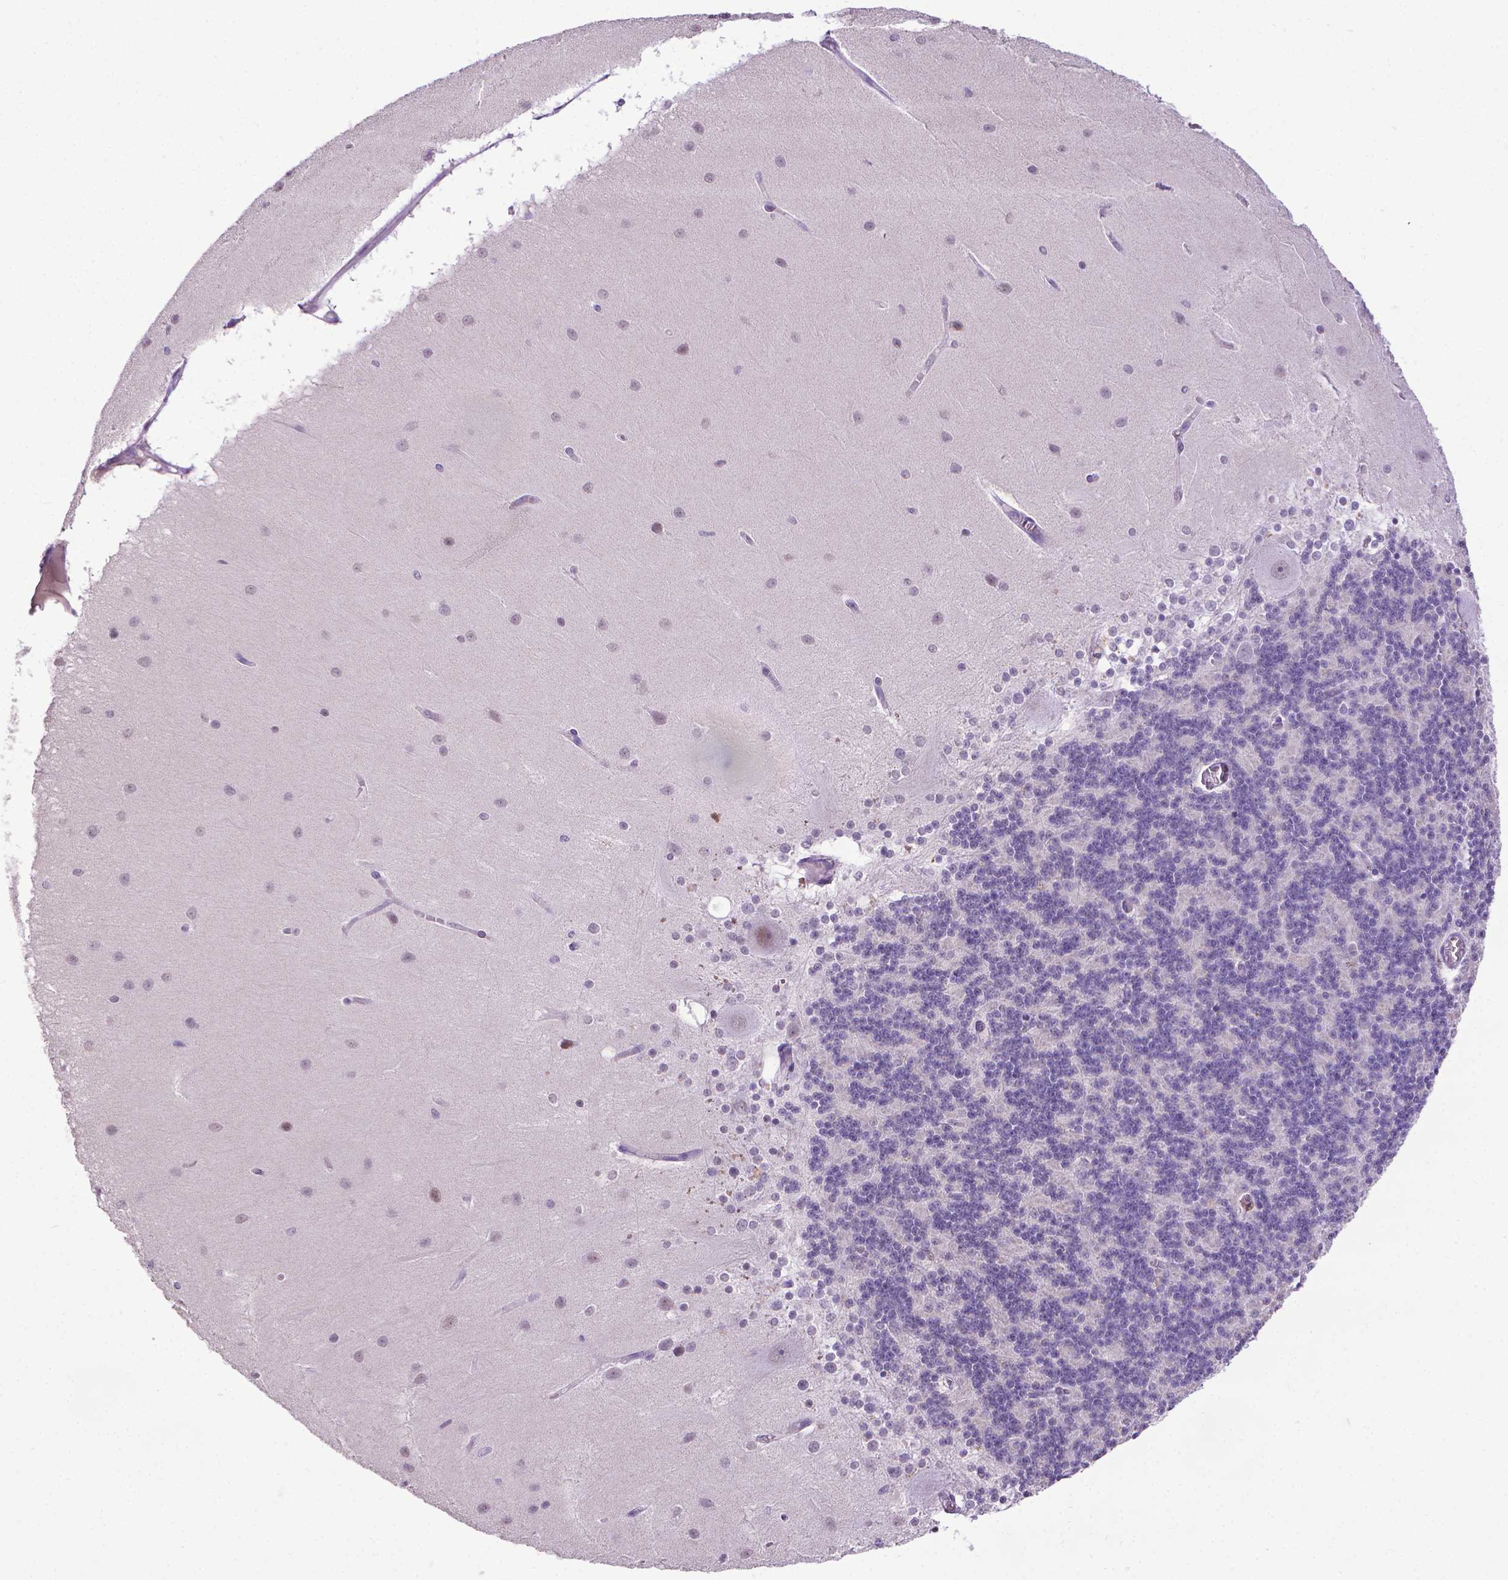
{"staining": {"intensity": "negative", "quantity": "none", "location": "none"}, "tissue": "cerebellum", "cell_type": "Cells in granular layer", "image_type": "normal", "snomed": [{"axis": "morphology", "description": "Normal tissue, NOS"}, {"axis": "topography", "description": "Cerebellum"}], "caption": "IHC image of unremarkable cerebellum stained for a protein (brown), which shows no staining in cells in granular layer.", "gene": "KMO", "patient": {"sex": "female", "age": 54}}